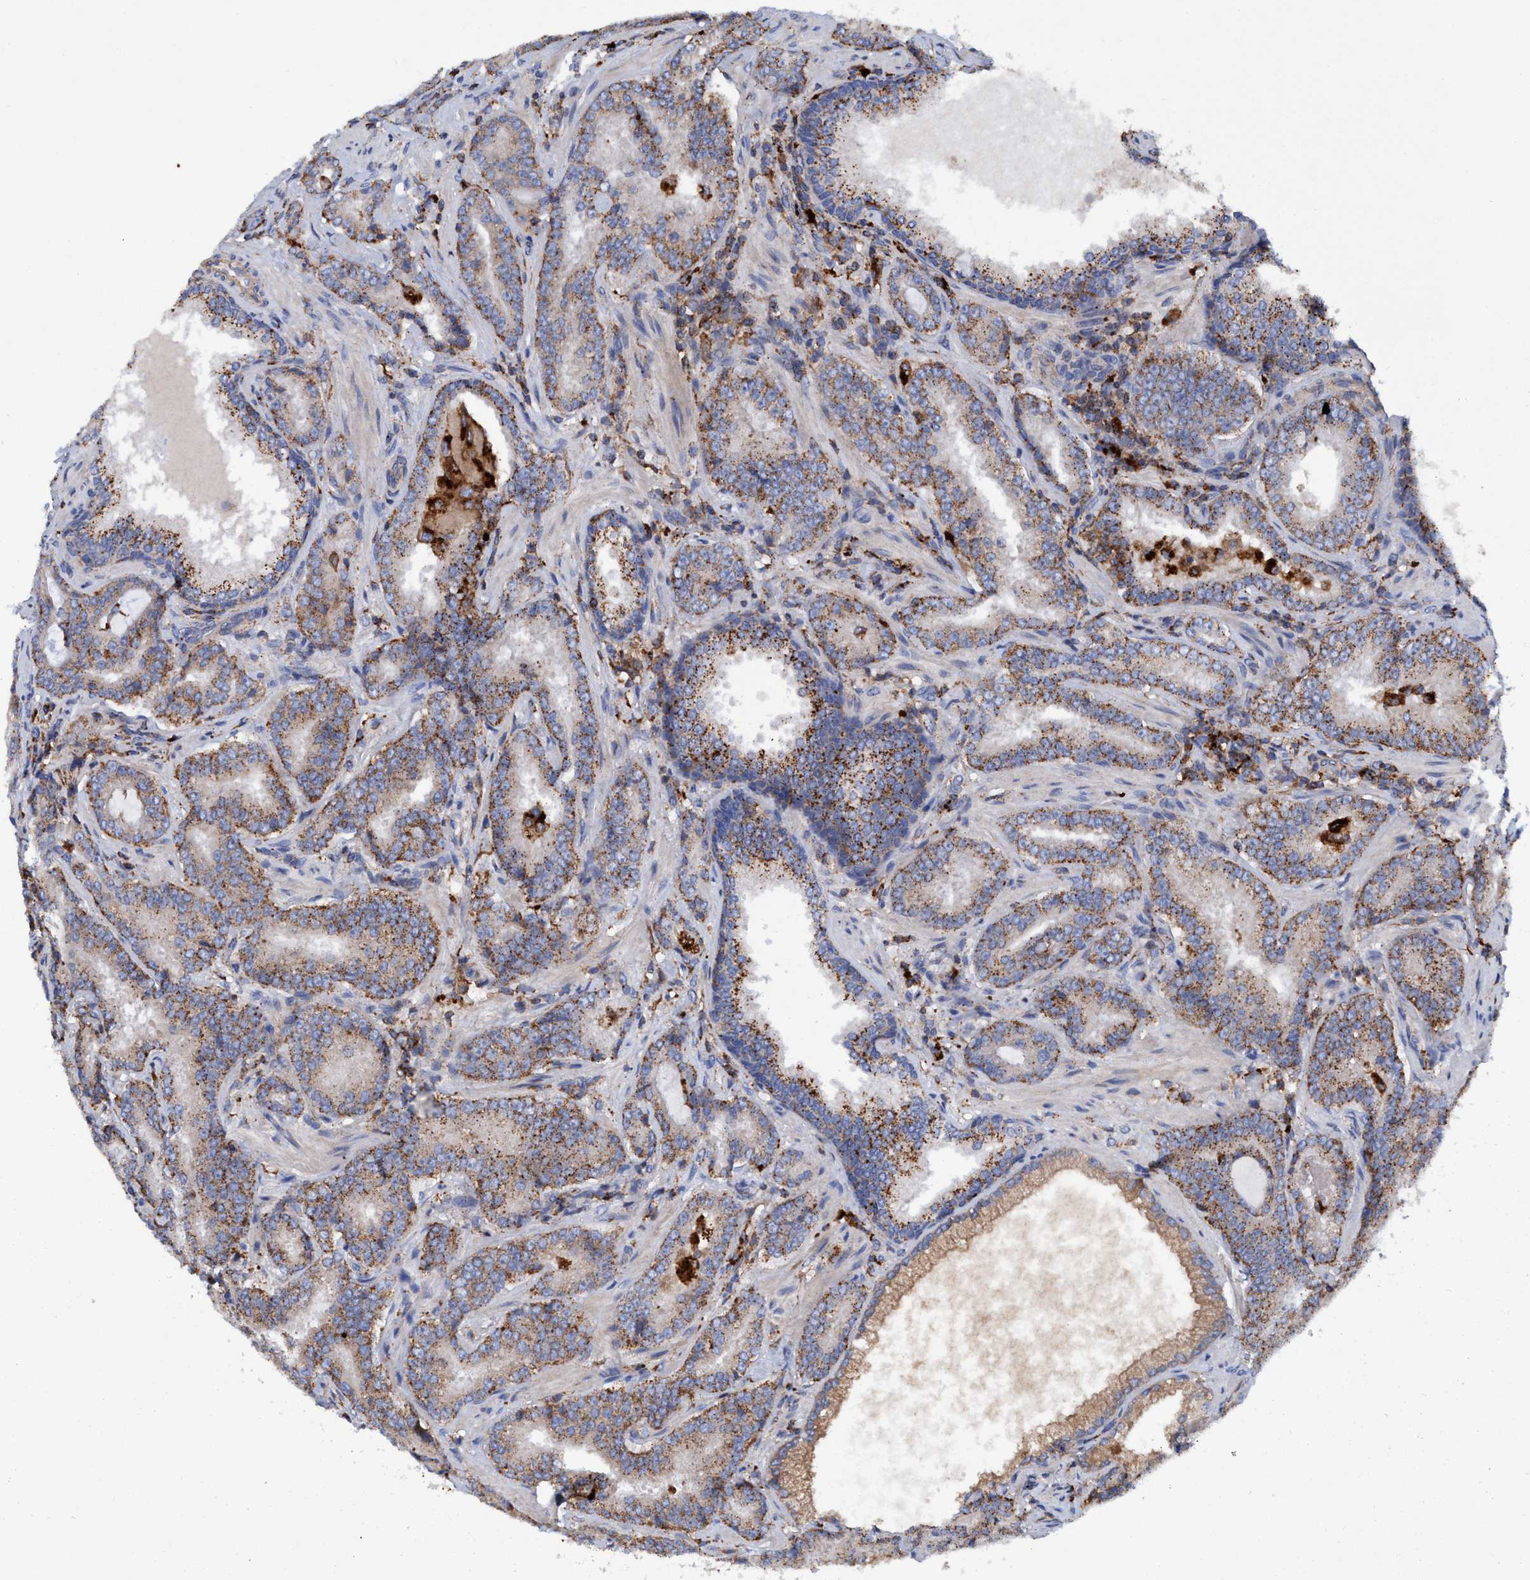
{"staining": {"intensity": "moderate", "quantity": ">75%", "location": "cytoplasmic/membranous"}, "tissue": "prostate cancer", "cell_type": "Tumor cells", "image_type": "cancer", "snomed": [{"axis": "morphology", "description": "Adenocarcinoma, Low grade"}, {"axis": "topography", "description": "Prostate"}], "caption": "The immunohistochemical stain labels moderate cytoplasmic/membranous staining in tumor cells of adenocarcinoma (low-grade) (prostate) tissue.", "gene": "TRIM65", "patient": {"sex": "male", "age": 51}}